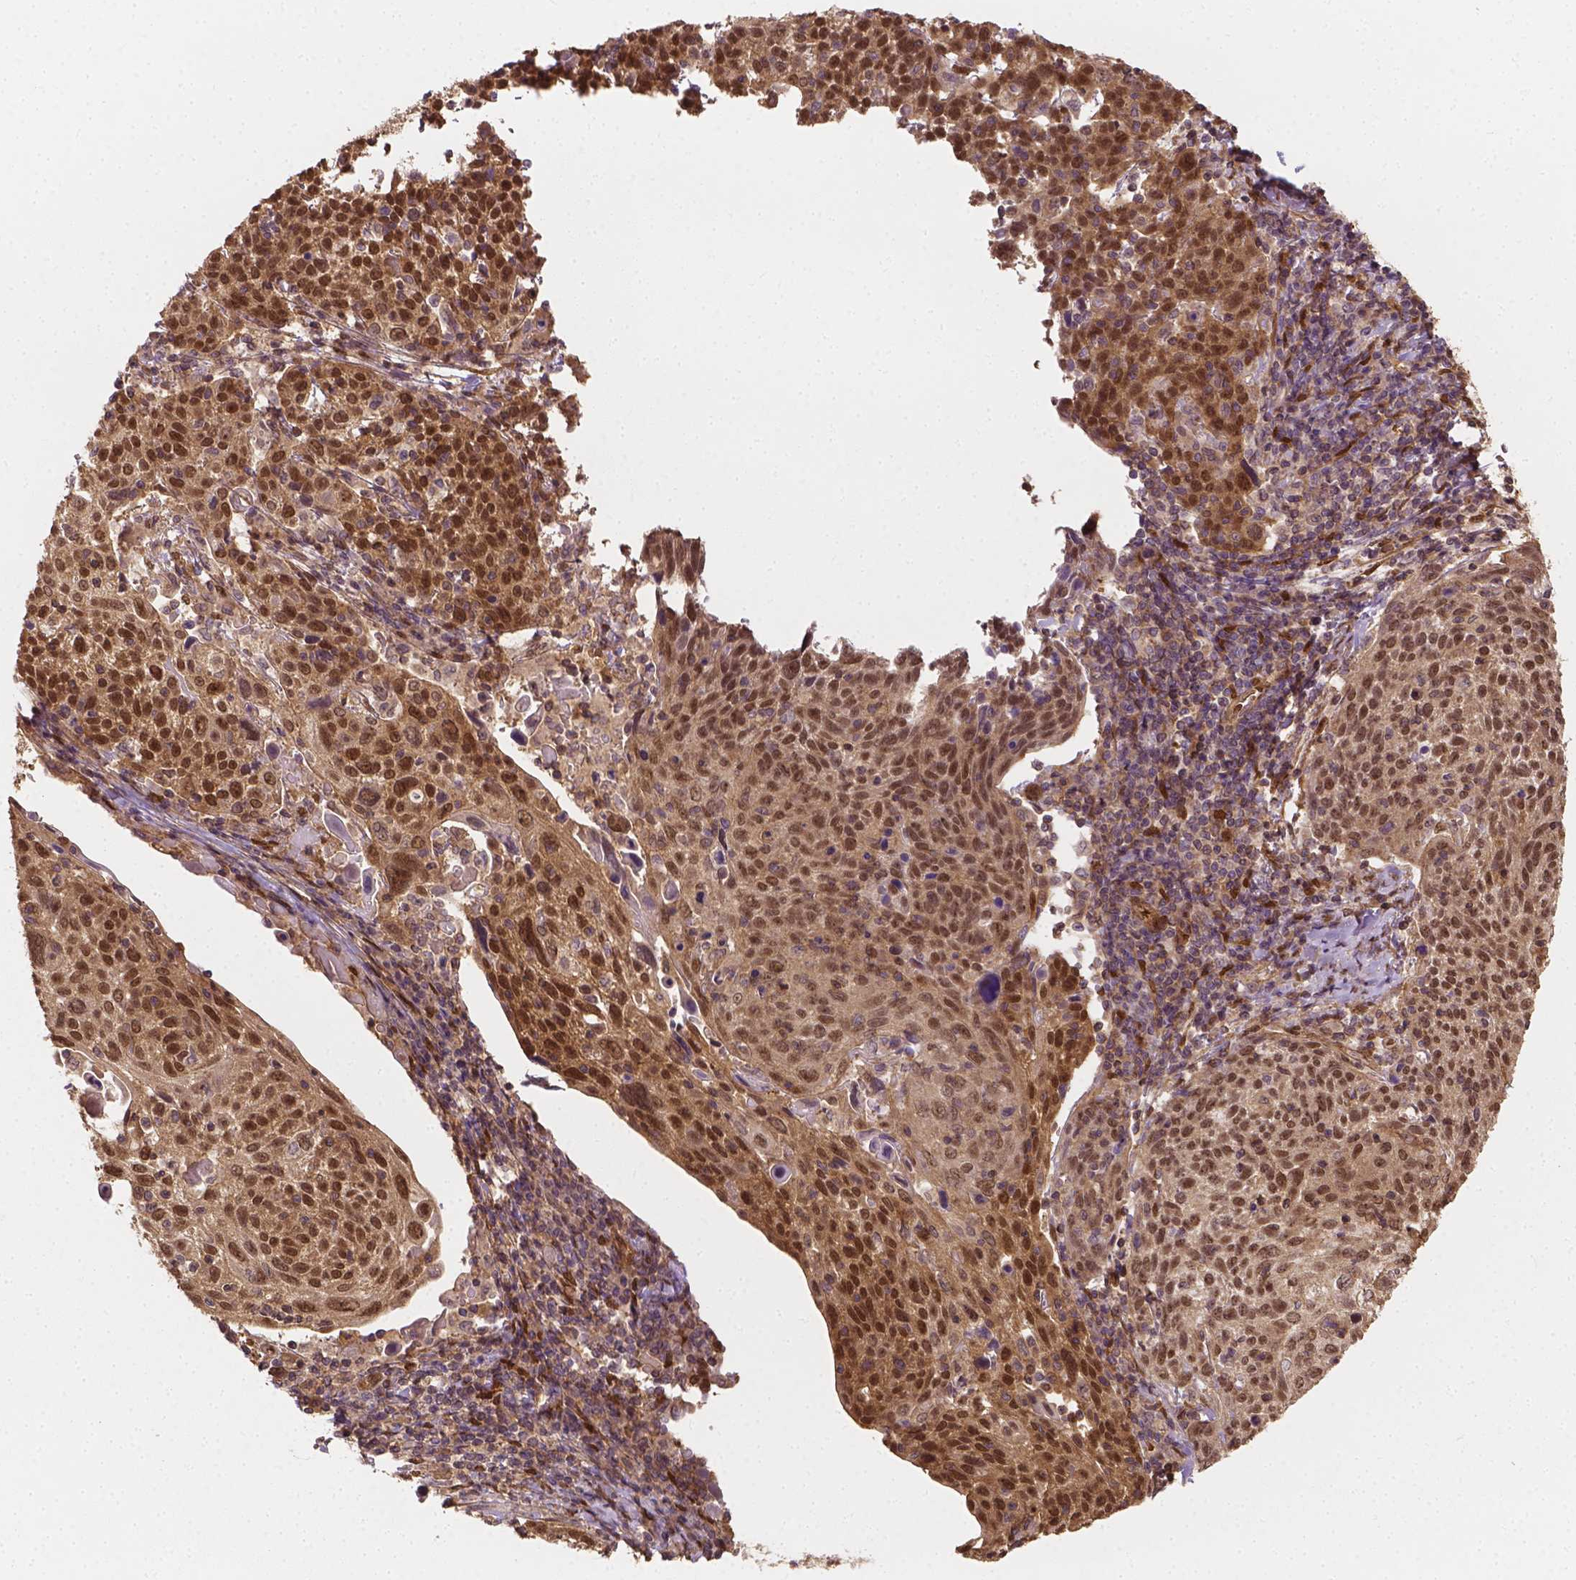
{"staining": {"intensity": "moderate", "quantity": ">75%", "location": "nuclear"}, "tissue": "cervical cancer", "cell_type": "Tumor cells", "image_type": "cancer", "snomed": [{"axis": "morphology", "description": "Squamous cell carcinoma, NOS"}, {"axis": "topography", "description": "Cervix"}], "caption": "Cervical cancer (squamous cell carcinoma) stained with a brown dye demonstrates moderate nuclear positive expression in about >75% of tumor cells.", "gene": "YAP1", "patient": {"sex": "female", "age": 61}}